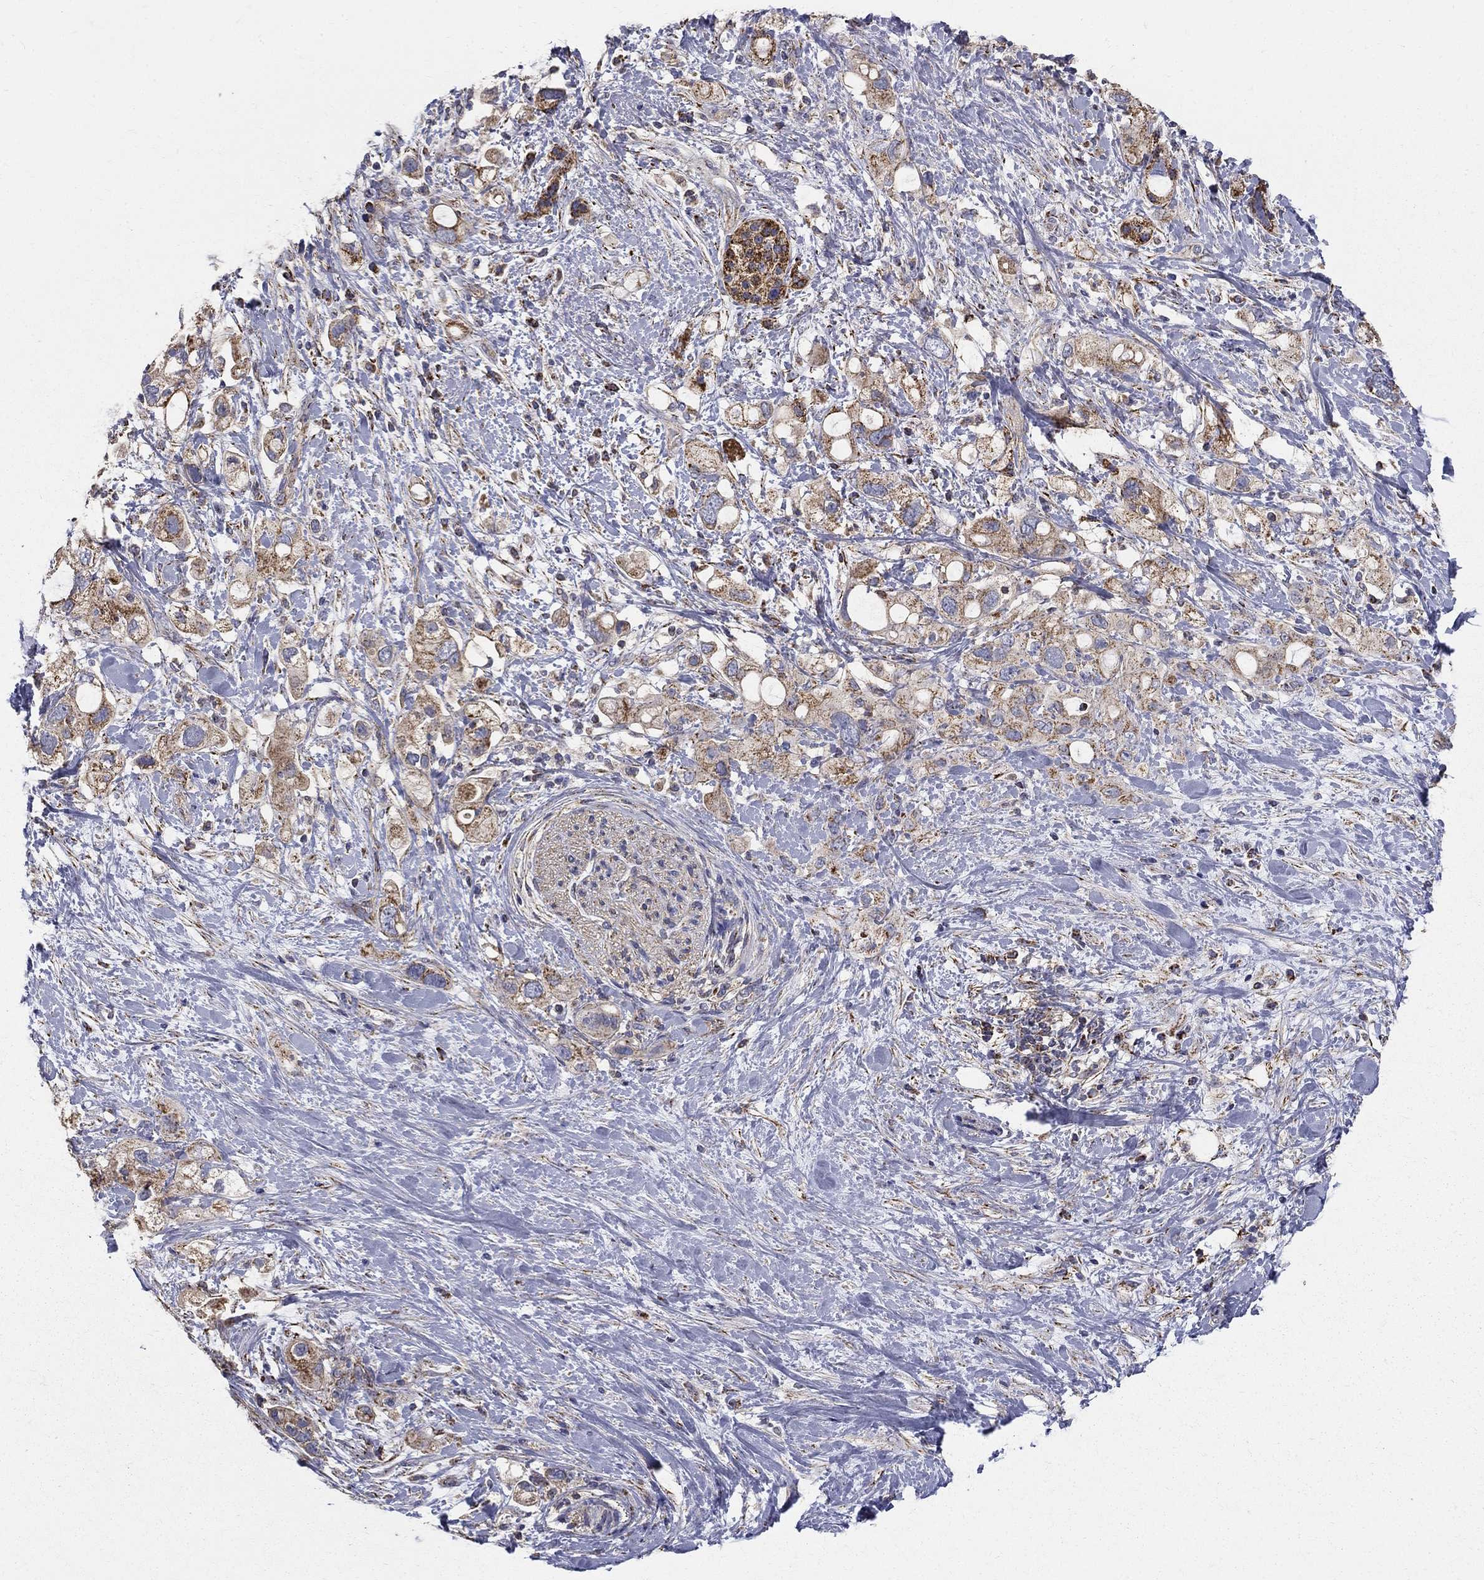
{"staining": {"intensity": "strong", "quantity": "25%-75%", "location": "cytoplasmic/membranous"}, "tissue": "pancreatic cancer", "cell_type": "Tumor cells", "image_type": "cancer", "snomed": [{"axis": "morphology", "description": "Adenocarcinoma, NOS"}, {"axis": "topography", "description": "Pancreas"}], "caption": "Protein analysis of pancreatic cancer (adenocarcinoma) tissue demonstrates strong cytoplasmic/membranous staining in about 25%-75% of tumor cells. (Stains: DAB in brown, nuclei in blue, Microscopy: brightfield microscopy at high magnification).", "gene": "GCSH", "patient": {"sex": "female", "age": 56}}